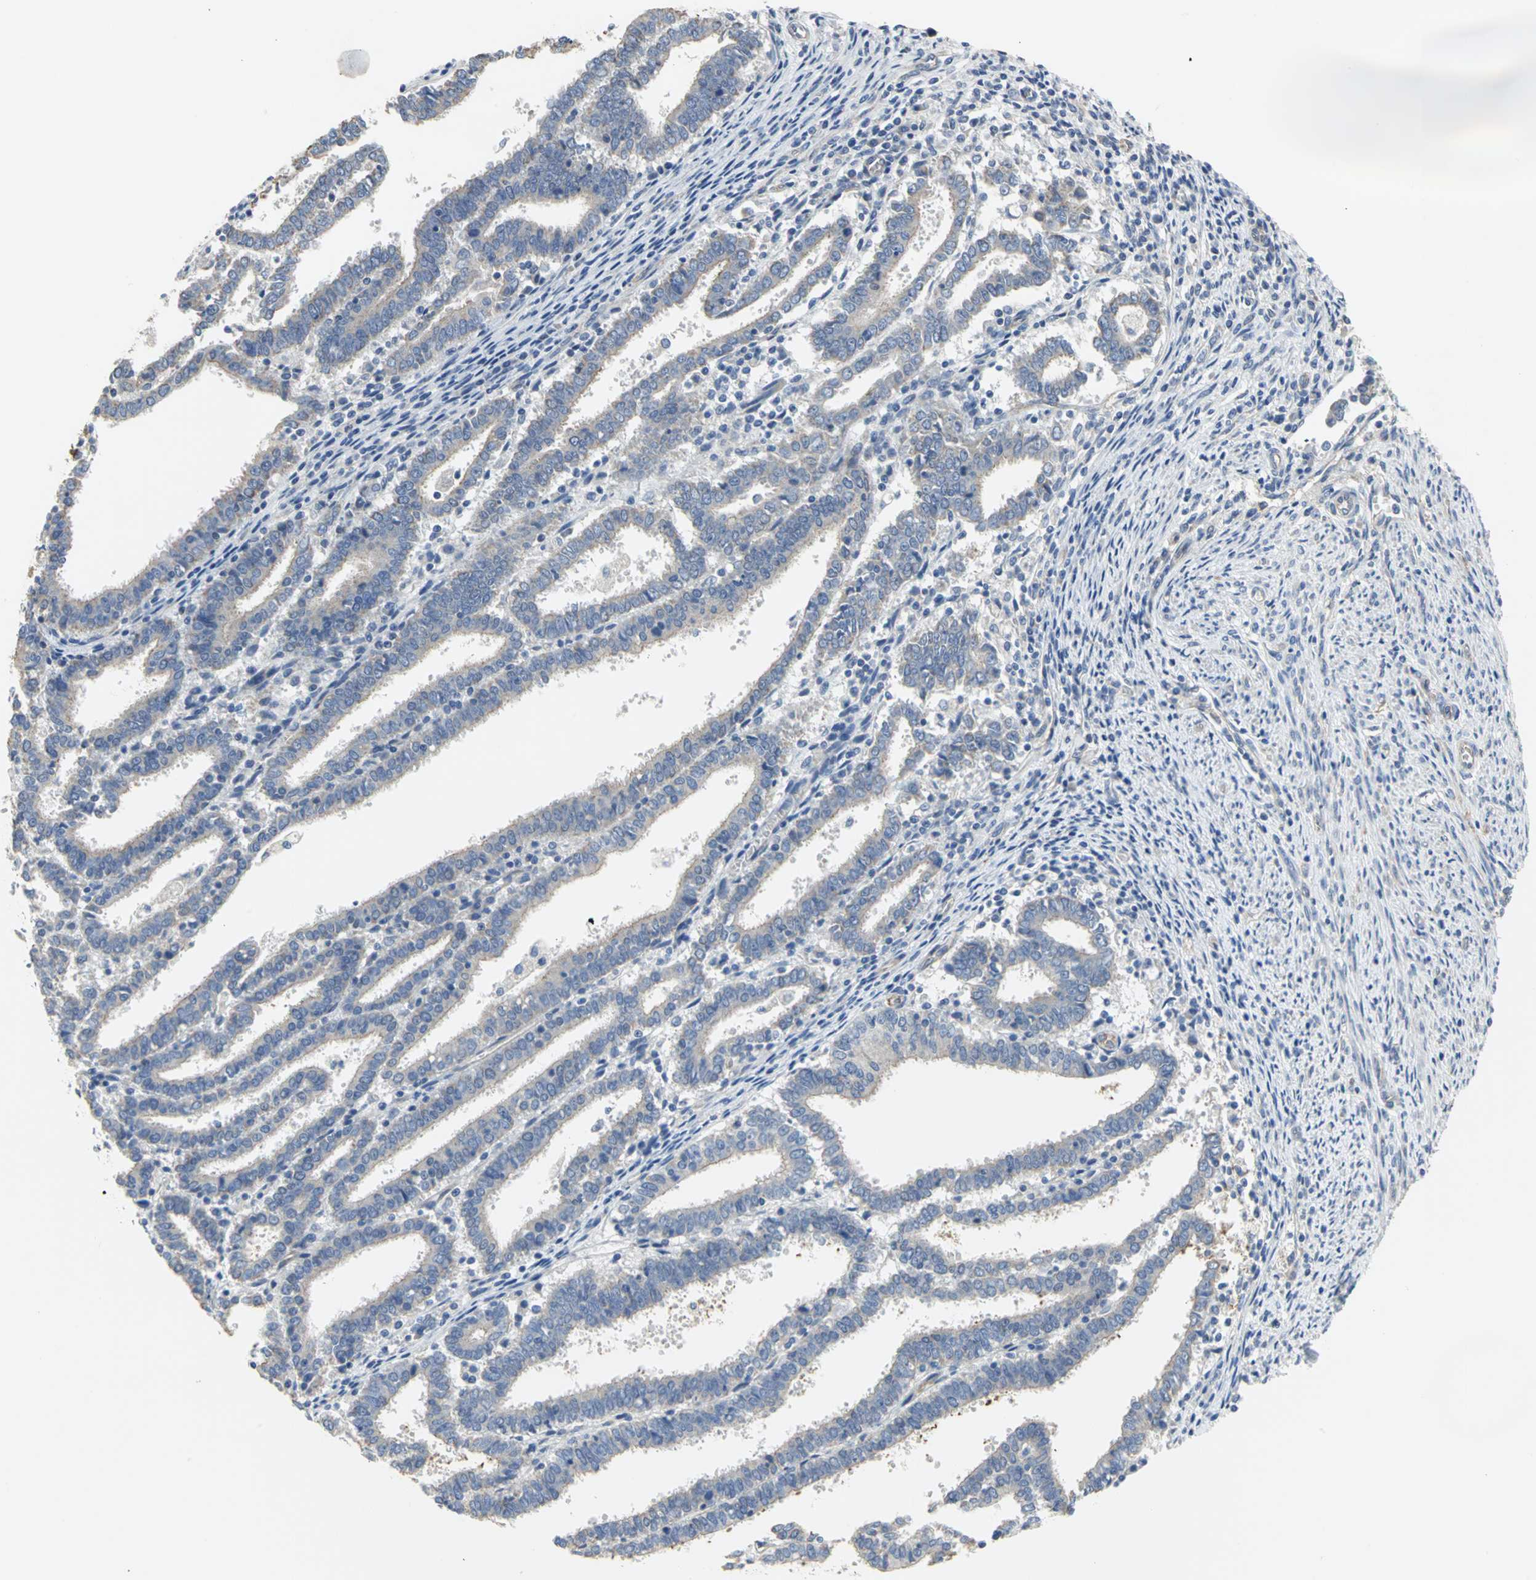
{"staining": {"intensity": "negative", "quantity": "none", "location": "none"}, "tissue": "endometrial cancer", "cell_type": "Tumor cells", "image_type": "cancer", "snomed": [{"axis": "morphology", "description": "Adenocarcinoma, NOS"}, {"axis": "topography", "description": "Uterus"}], "caption": "The photomicrograph displays no significant positivity in tumor cells of endometrial adenocarcinoma.", "gene": "HTR1F", "patient": {"sex": "female", "age": 83}}